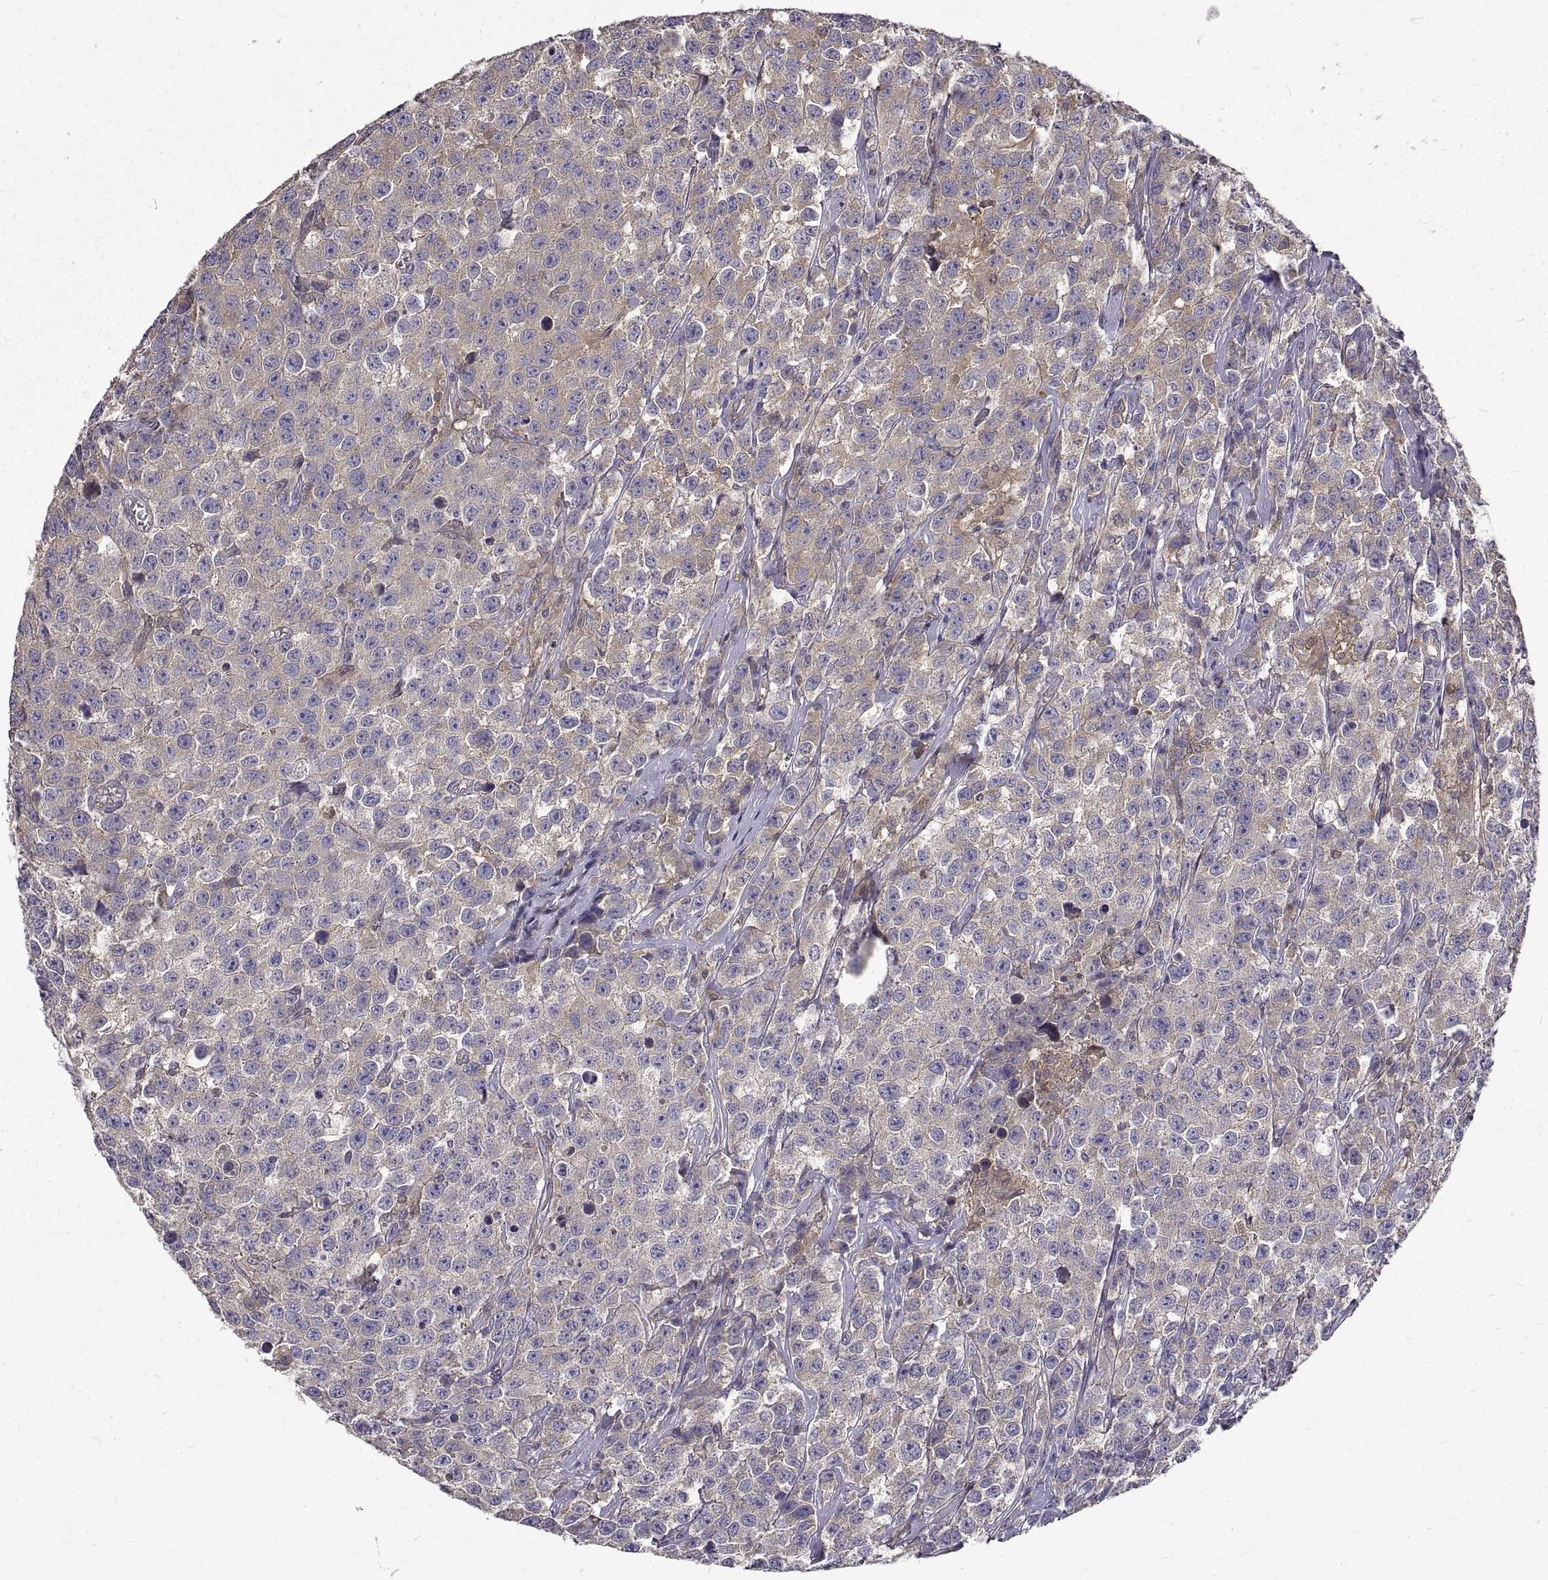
{"staining": {"intensity": "moderate", "quantity": "<25%", "location": "cytoplasmic/membranous"}, "tissue": "testis cancer", "cell_type": "Tumor cells", "image_type": "cancer", "snomed": [{"axis": "morphology", "description": "Seminoma, NOS"}, {"axis": "topography", "description": "Testis"}], "caption": "Tumor cells show low levels of moderate cytoplasmic/membranous expression in about <25% of cells in human seminoma (testis).", "gene": "PEA15", "patient": {"sex": "male", "age": 59}}